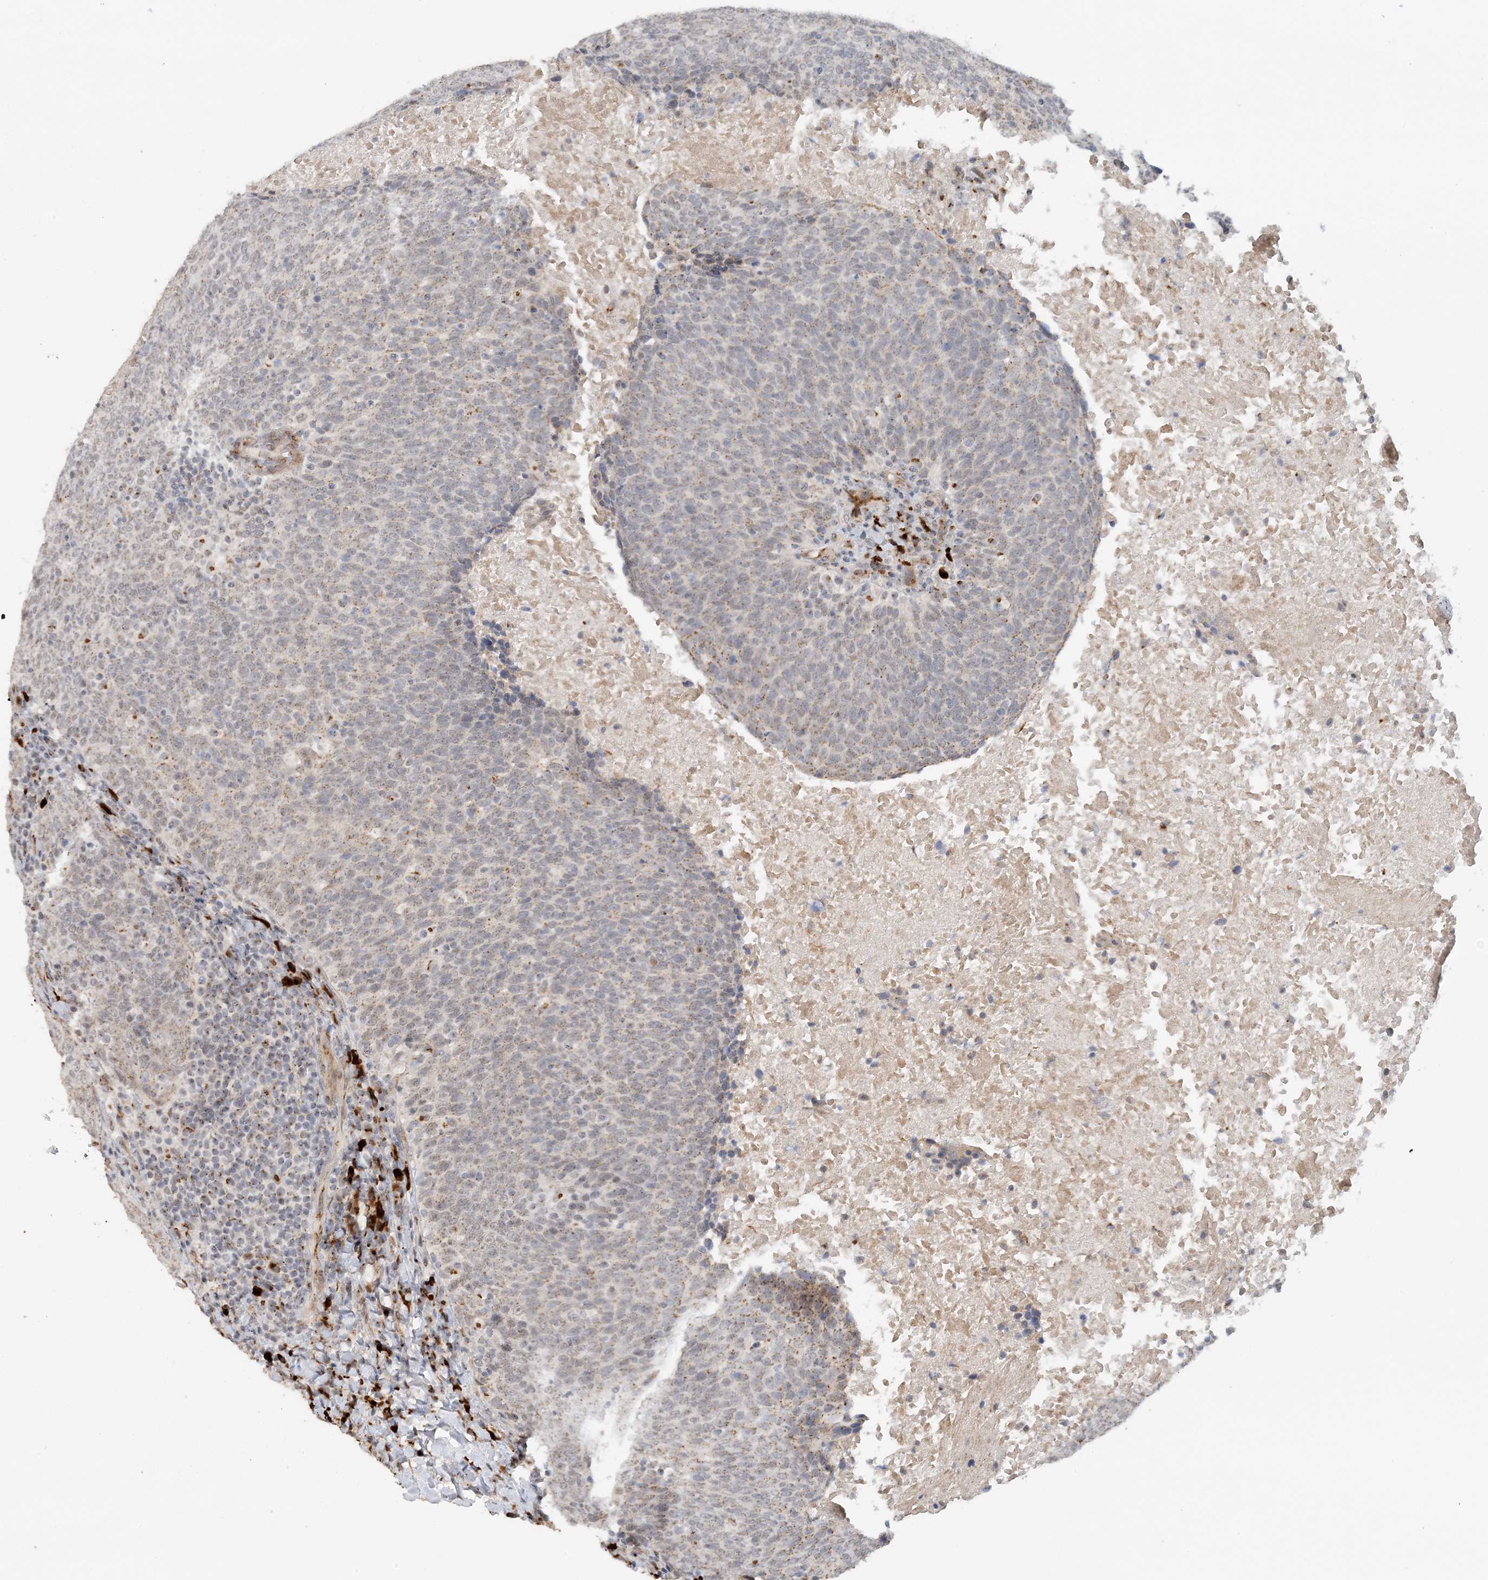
{"staining": {"intensity": "moderate", "quantity": "25%-75%", "location": "cytoplasmic/membranous"}, "tissue": "head and neck cancer", "cell_type": "Tumor cells", "image_type": "cancer", "snomed": [{"axis": "morphology", "description": "Squamous cell carcinoma, NOS"}, {"axis": "morphology", "description": "Squamous cell carcinoma, metastatic, NOS"}, {"axis": "topography", "description": "Lymph node"}, {"axis": "topography", "description": "Head-Neck"}], "caption": "Immunohistochemistry (IHC) image of human head and neck cancer (metastatic squamous cell carcinoma) stained for a protein (brown), which shows medium levels of moderate cytoplasmic/membranous staining in about 25%-75% of tumor cells.", "gene": "ZCCHC4", "patient": {"sex": "male", "age": 62}}